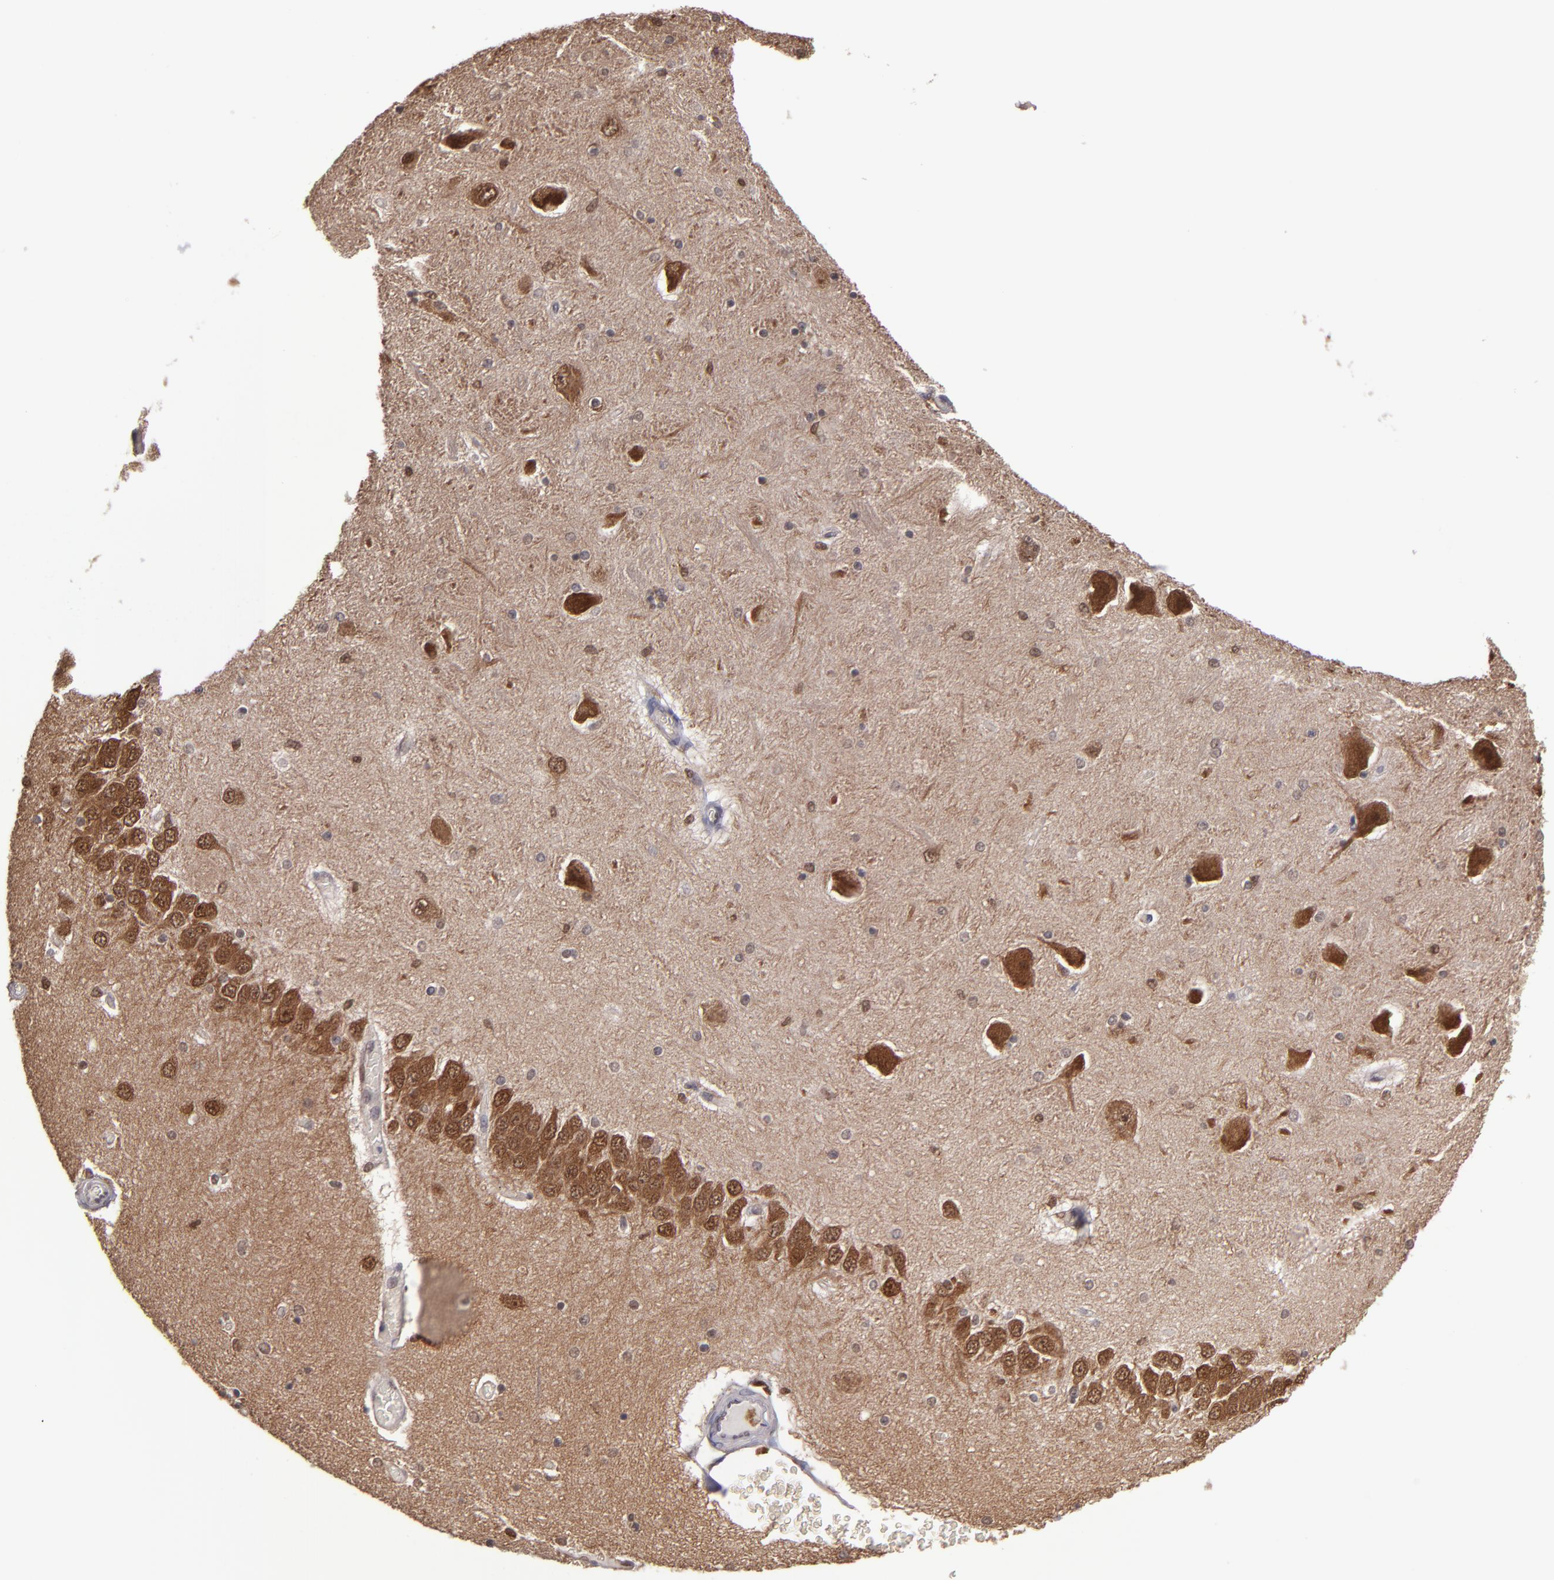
{"staining": {"intensity": "moderate", "quantity": "<25%", "location": "nuclear"}, "tissue": "hippocampus", "cell_type": "Glial cells", "image_type": "normal", "snomed": [{"axis": "morphology", "description": "Normal tissue, NOS"}, {"axis": "topography", "description": "Hippocampus"}], "caption": "An IHC histopathology image of benign tissue is shown. Protein staining in brown labels moderate nuclear positivity in hippocampus within glial cells.", "gene": "GRB2", "patient": {"sex": "female", "age": 54}}